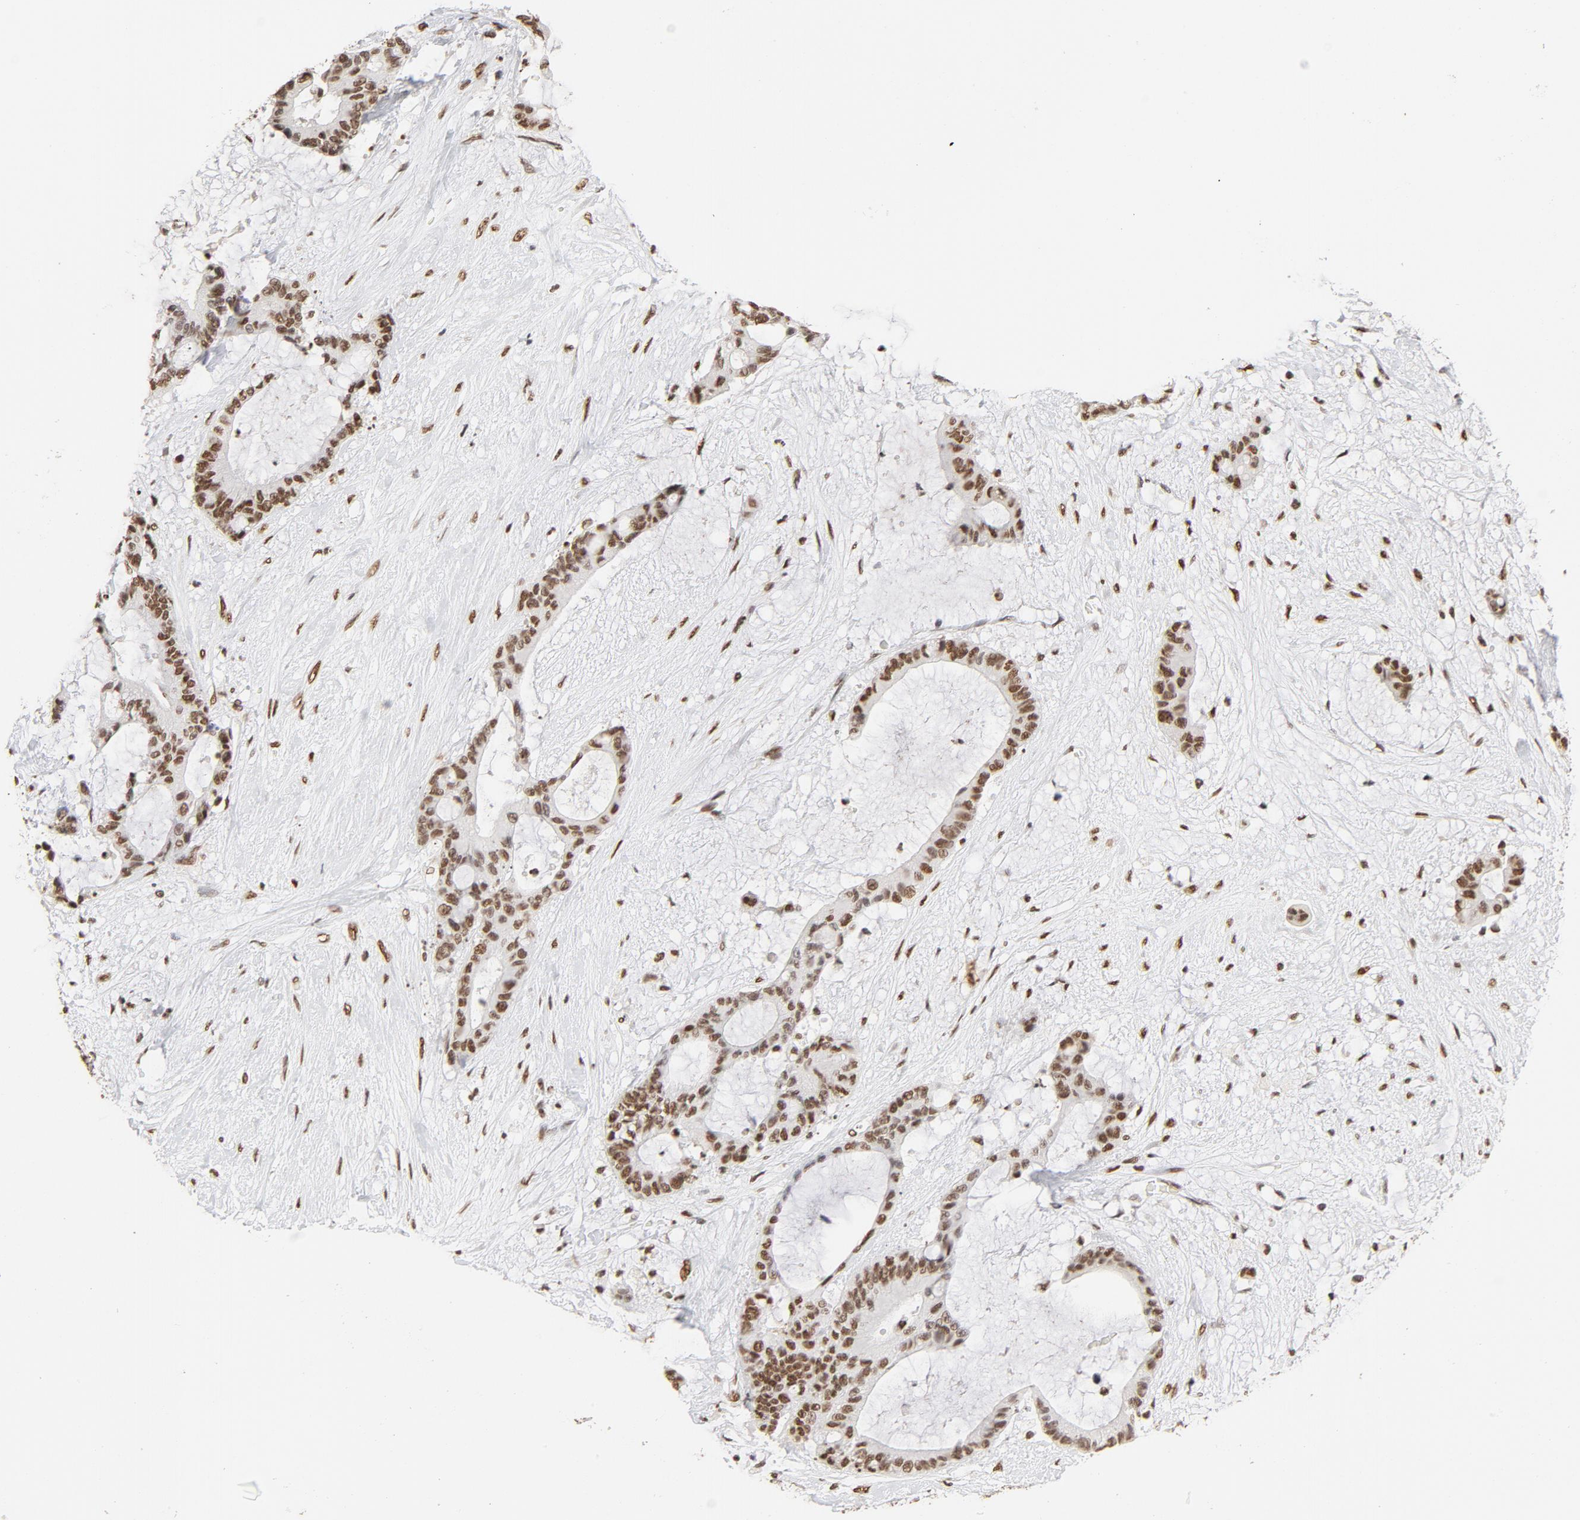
{"staining": {"intensity": "moderate", "quantity": ">75%", "location": "nuclear"}, "tissue": "liver cancer", "cell_type": "Tumor cells", "image_type": "cancer", "snomed": [{"axis": "morphology", "description": "Cholangiocarcinoma"}, {"axis": "topography", "description": "Liver"}], "caption": "A histopathology image showing moderate nuclear expression in approximately >75% of tumor cells in cholangiocarcinoma (liver), as visualized by brown immunohistochemical staining.", "gene": "TP53BP1", "patient": {"sex": "female", "age": 73}}